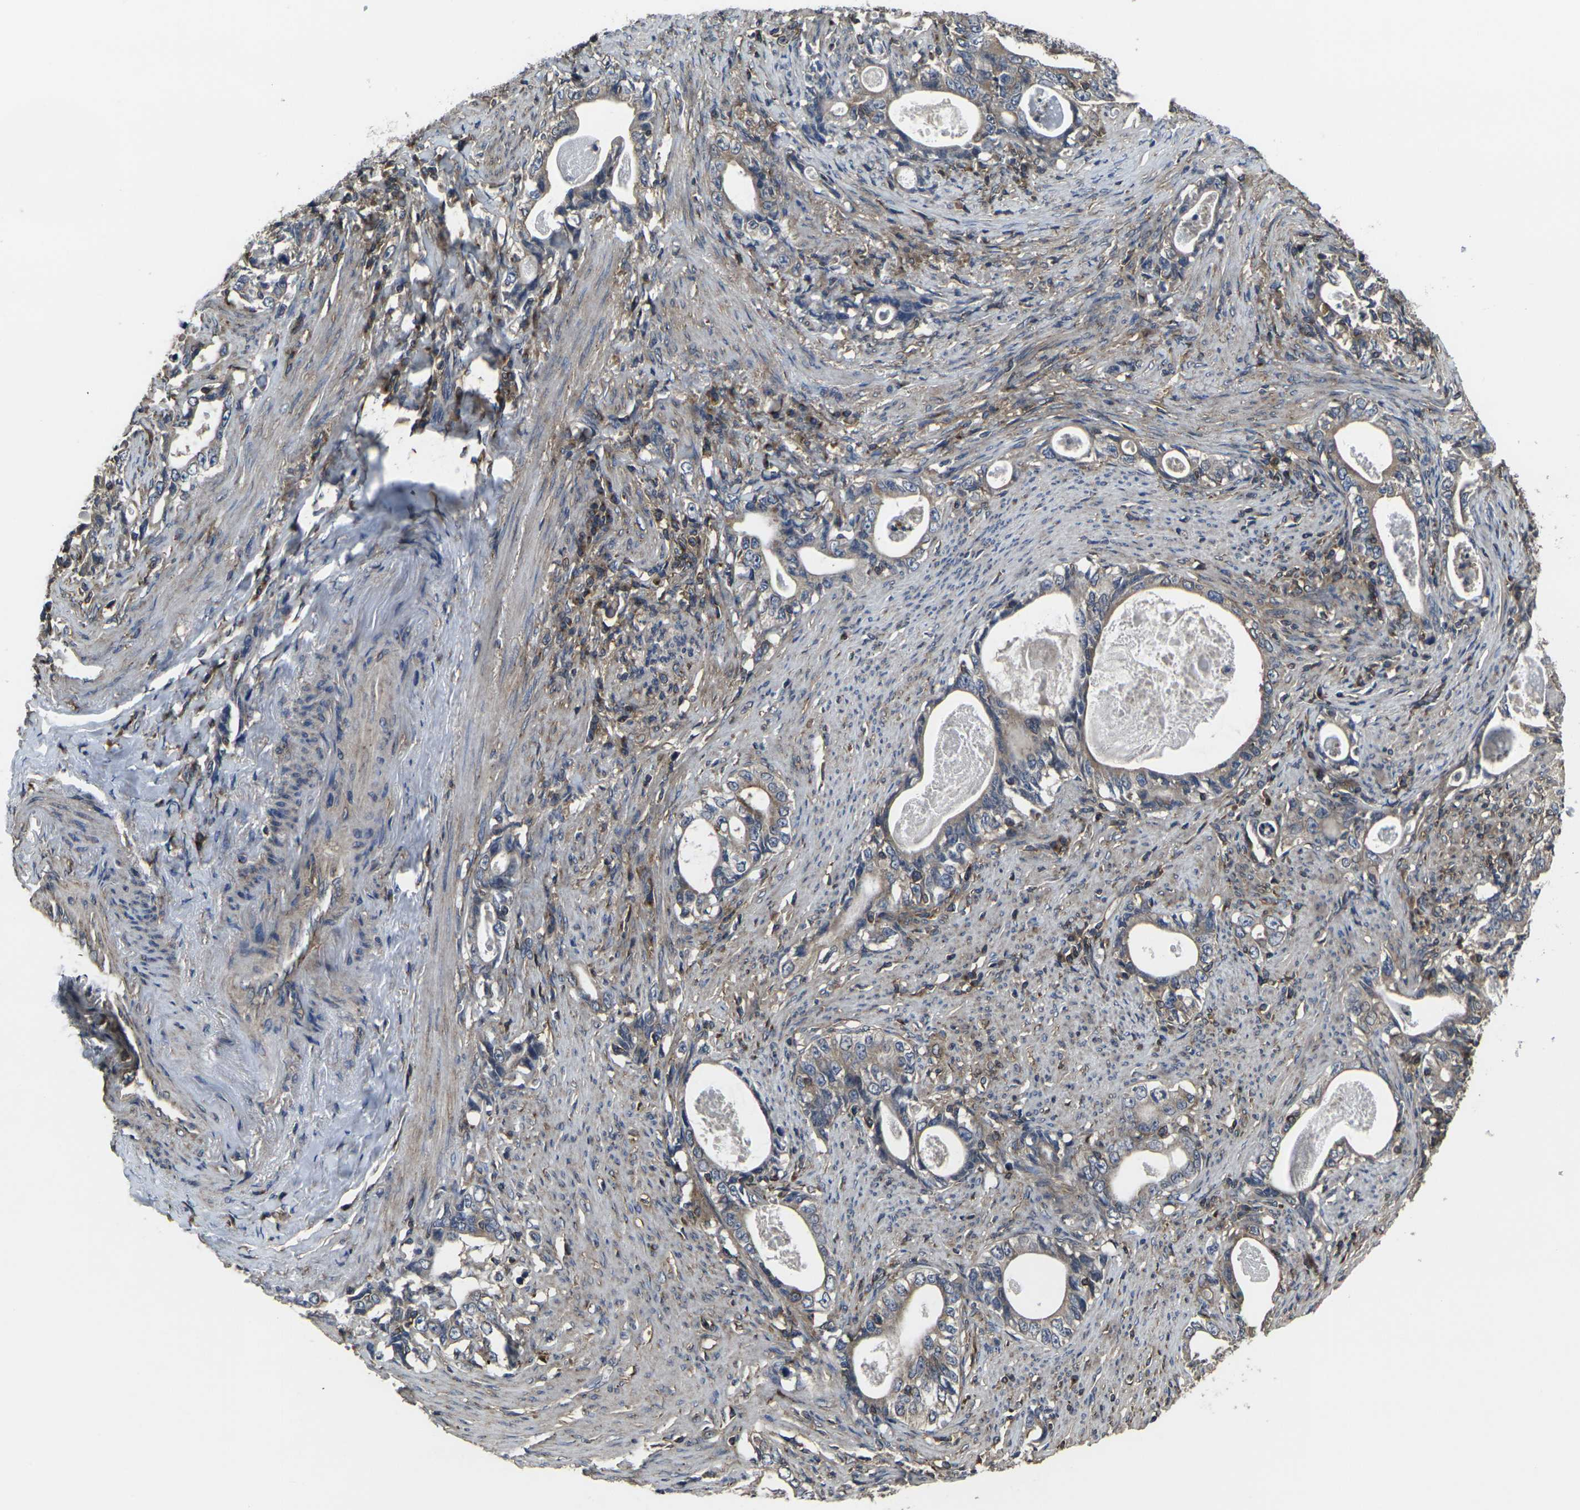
{"staining": {"intensity": "weak", "quantity": ">75%", "location": "cytoplasmic/membranous"}, "tissue": "stomach cancer", "cell_type": "Tumor cells", "image_type": "cancer", "snomed": [{"axis": "morphology", "description": "Adenocarcinoma, NOS"}, {"axis": "topography", "description": "Stomach, lower"}], "caption": "IHC (DAB (3,3'-diaminobenzidine)) staining of human adenocarcinoma (stomach) reveals weak cytoplasmic/membranous protein expression in about >75% of tumor cells. The staining was performed using DAB to visualize the protein expression in brown, while the nuclei were stained in blue with hematoxylin (Magnification: 20x).", "gene": "PRKACB", "patient": {"sex": "female", "age": 72}}